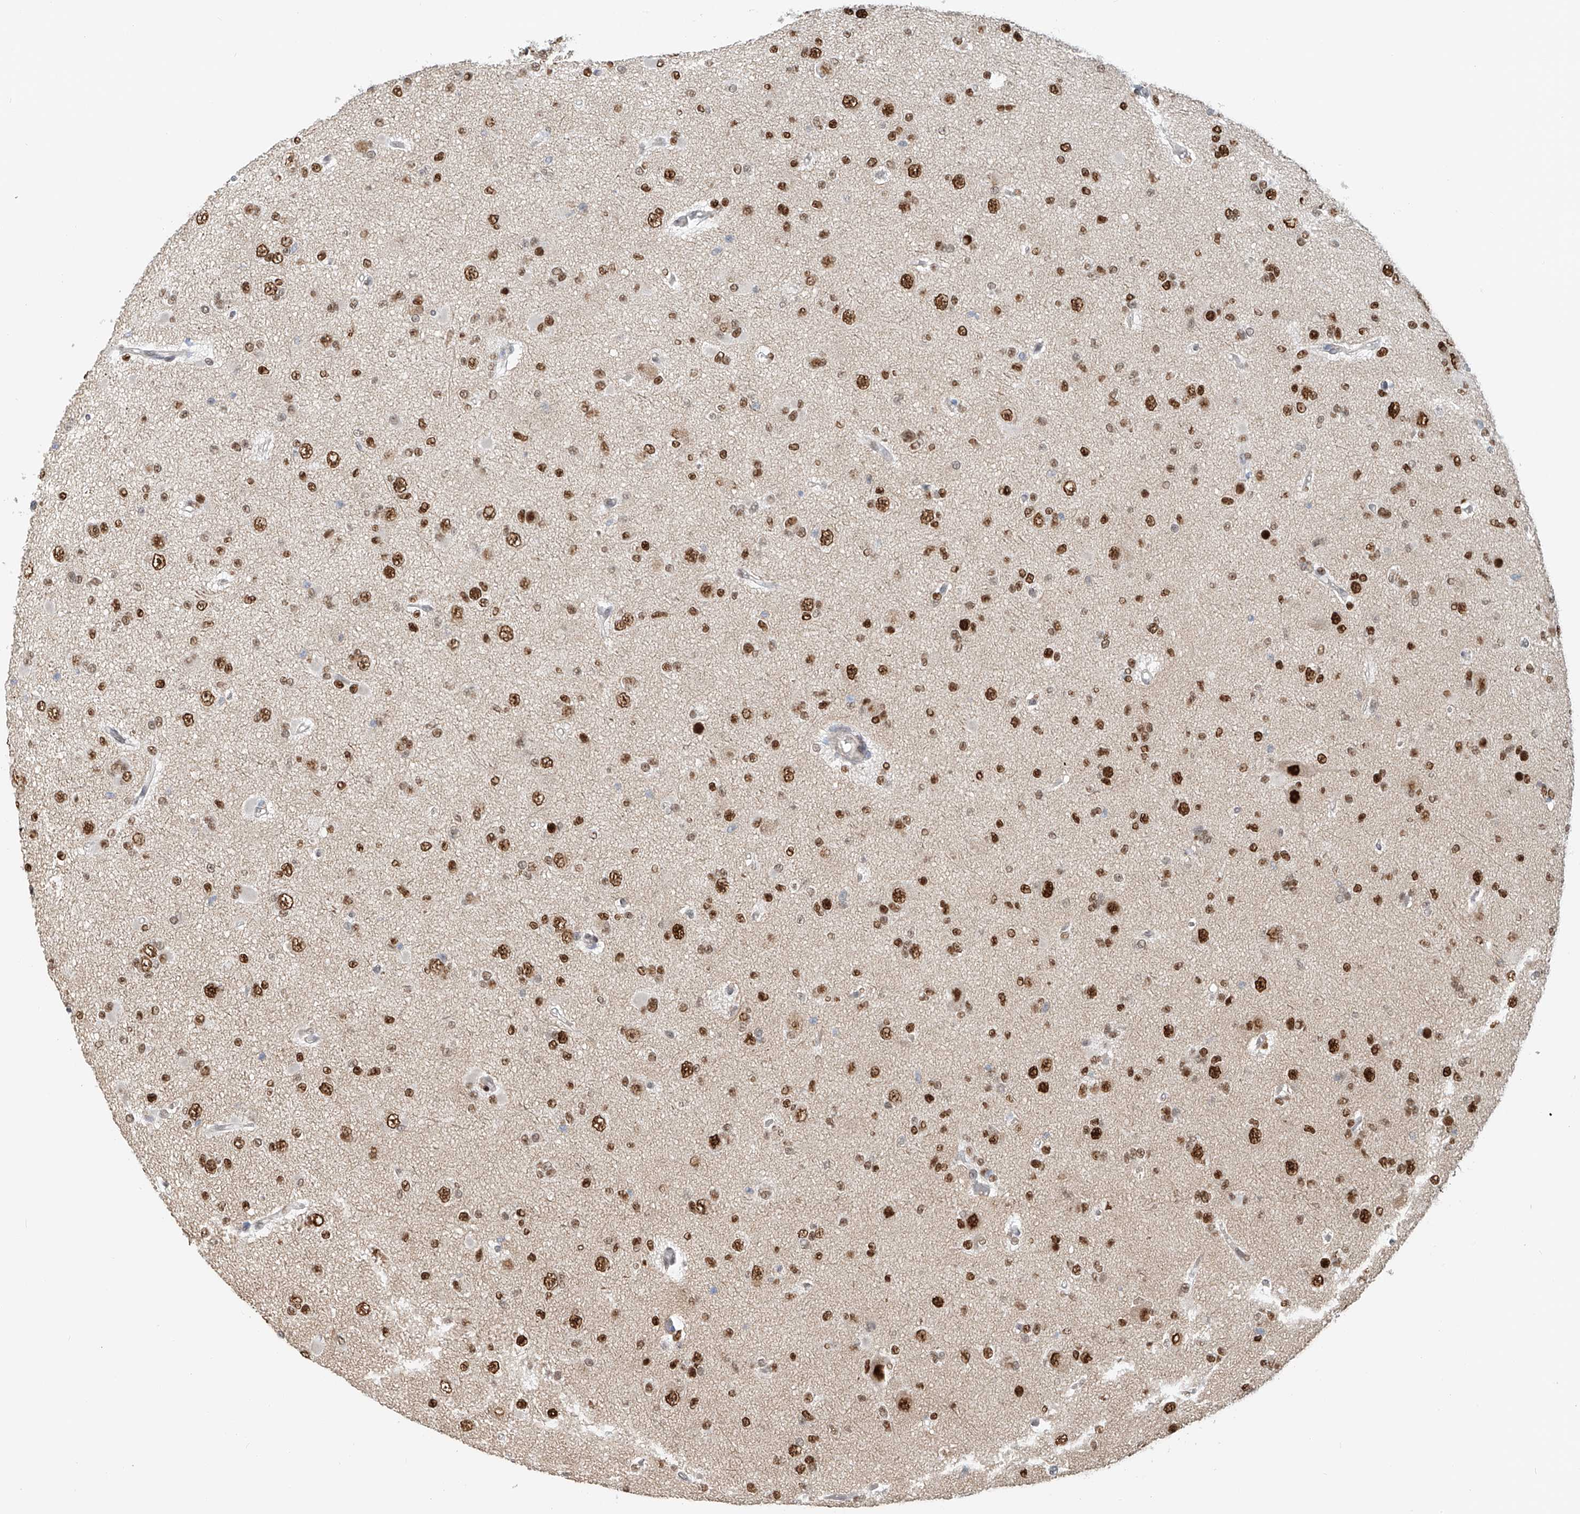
{"staining": {"intensity": "moderate", "quantity": ">75%", "location": "nuclear"}, "tissue": "glioma", "cell_type": "Tumor cells", "image_type": "cancer", "snomed": [{"axis": "morphology", "description": "Glioma, malignant, Low grade"}, {"axis": "topography", "description": "Brain"}], "caption": "A histopathology image of human malignant glioma (low-grade) stained for a protein reveals moderate nuclear brown staining in tumor cells. Using DAB (brown) and hematoxylin (blue) stains, captured at high magnification using brightfield microscopy.", "gene": "ZNF514", "patient": {"sex": "female", "age": 22}}